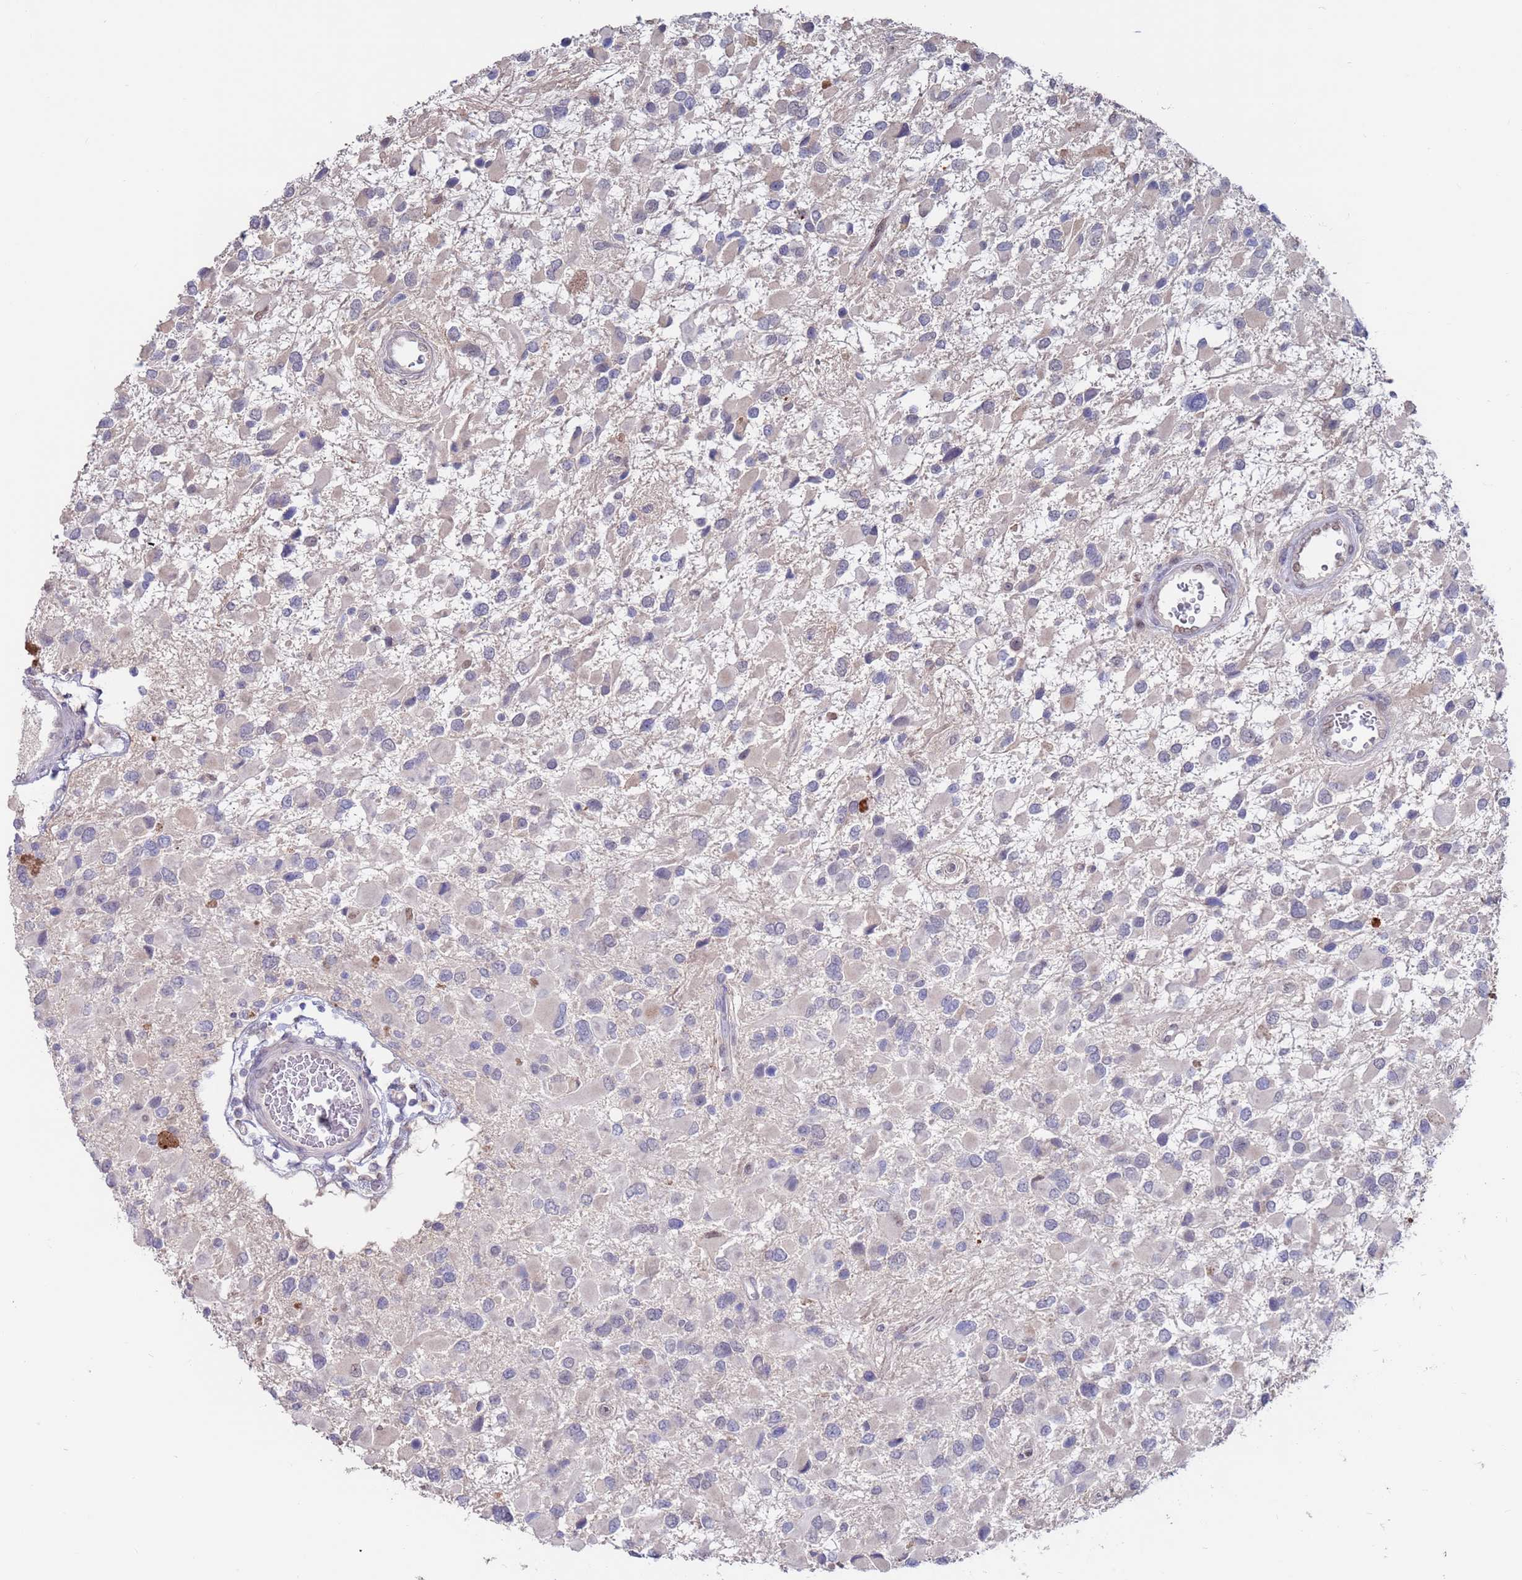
{"staining": {"intensity": "negative", "quantity": "none", "location": "none"}, "tissue": "glioma", "cell_type": "Tumor cells", "image_type": "cancer", "snomed": [{"axis": "morphology", "description": "Glioma, malignant, High grade"}, {"axis": "topography", "description": "Brain"}], "caption": "The IHC image has no significant staining in tumor cells of glioma tissue. (Immunohistochemistry (ihc), brightfield microscopy, high magnification).", "gene": "FBXO27", "patient": {"sex": "male", "age": 53}}